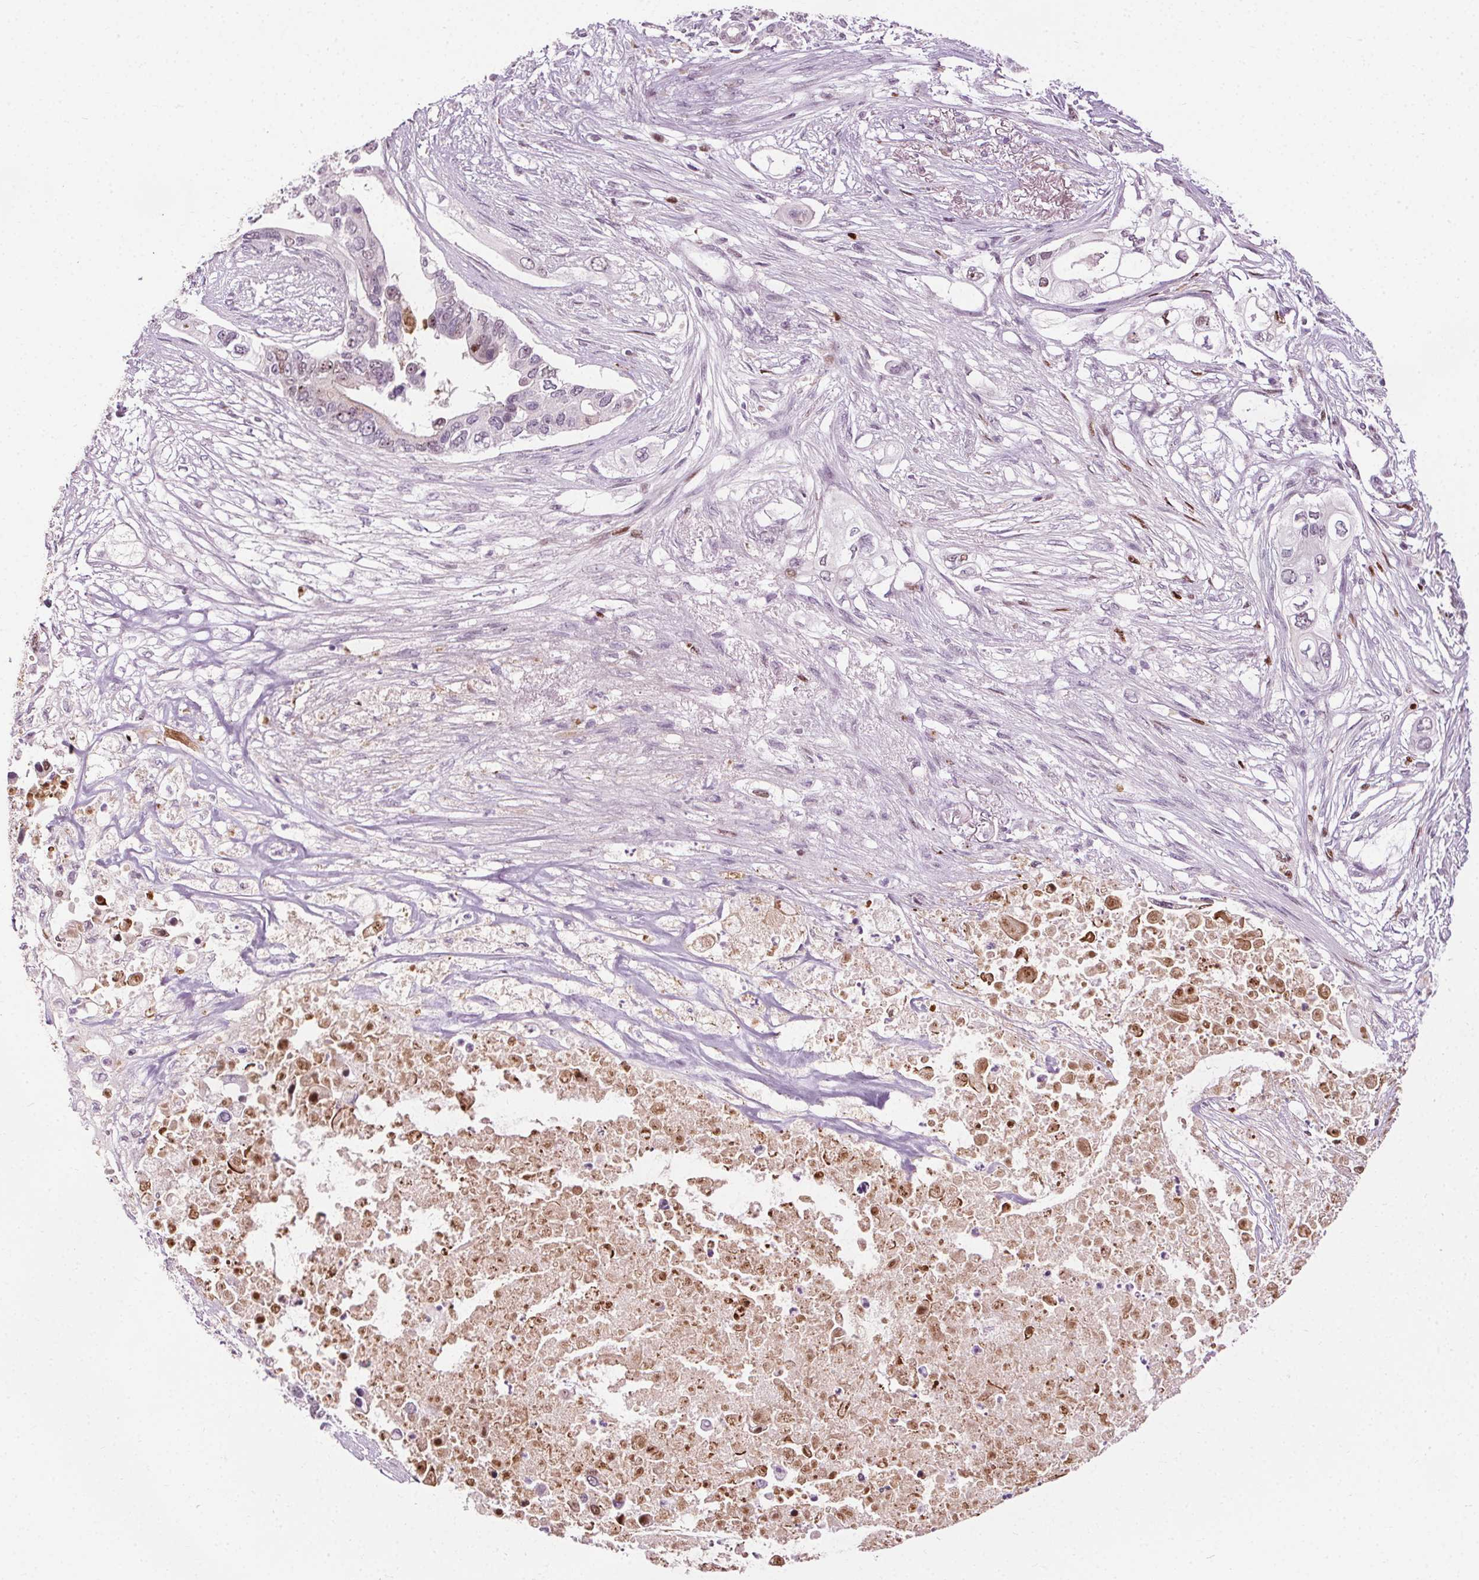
{"staining": {"intensity": "negative", "quantity": "none", "location": "none"}, "tissue": "pancreatic cancer", "cell_type": "Tumor cells", "image_type": "cancer", "snomed": [{"axis": "morphology", "description": "Adenocarcinoma, NOS"}, {"axis": "topography", "description": "Pancreas"}], "caption": "There is no significant staining in tumor cells of pancreatic cancer.", "gene": "CEBPA", "patient": {"sex": "female", "age": 63}}